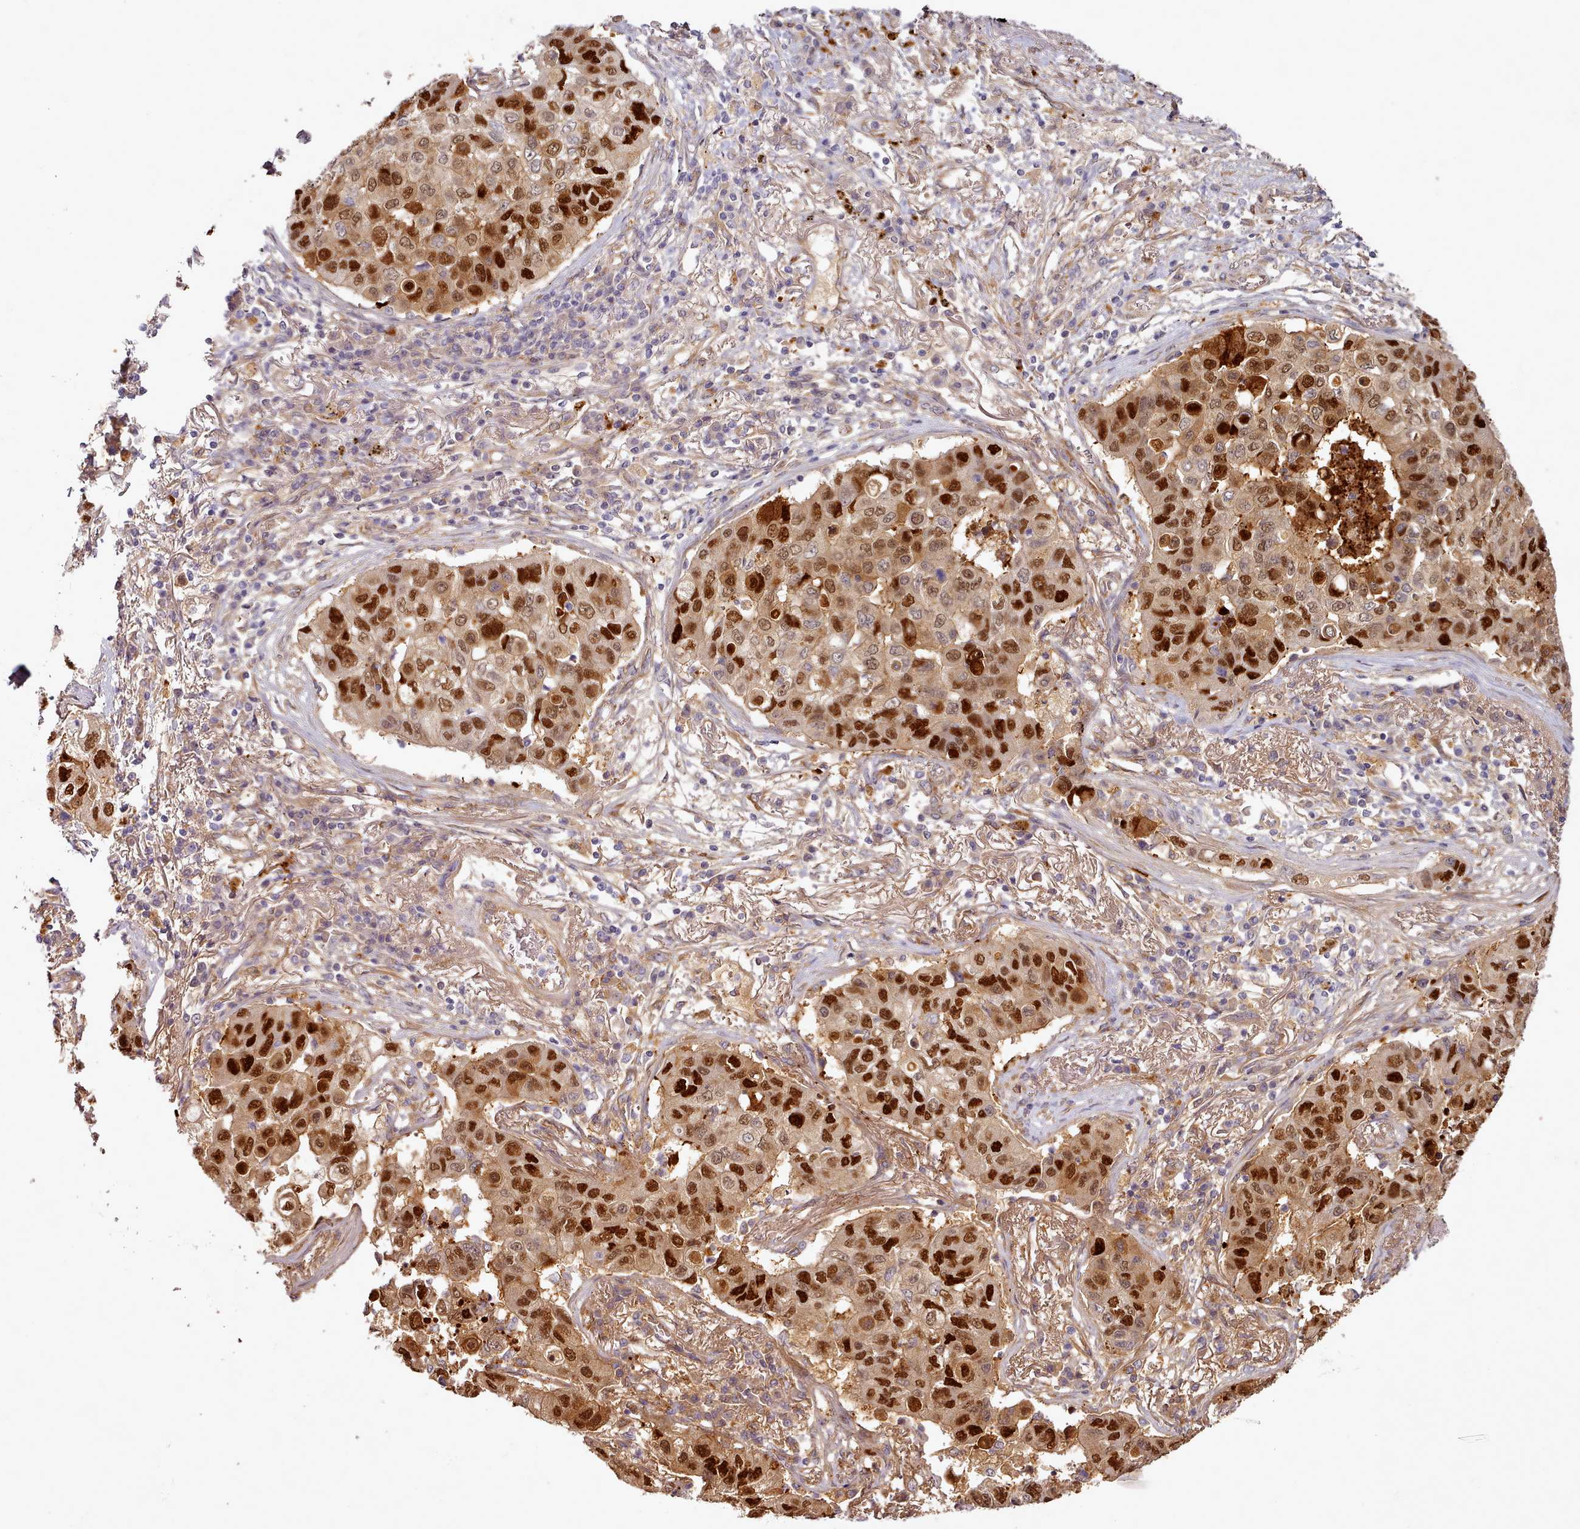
{"staining": {"intensity": "strong", "quantity": ">75%", "location": "cytoplasmic/membranous,nuclear"}, "tissue": "lung cancer", "cell_type": "Tumor cells", "image_type": "cancer", "snomed": [{"axis": "morphology", "description": "Squamous cell carcinoma, NOS"}, {"axis": "topography", "description": "Lung"}], "caption": "This is a micrograph of immunohistochemistry (IHC) staining of lung squamous cell carcinoma, which shows strong positivity in the cytoplasmic/membranous and nuclear of tumor cells.", "gene": "C1QTNF5", "patient": {"sex": "male", "age": 74}}